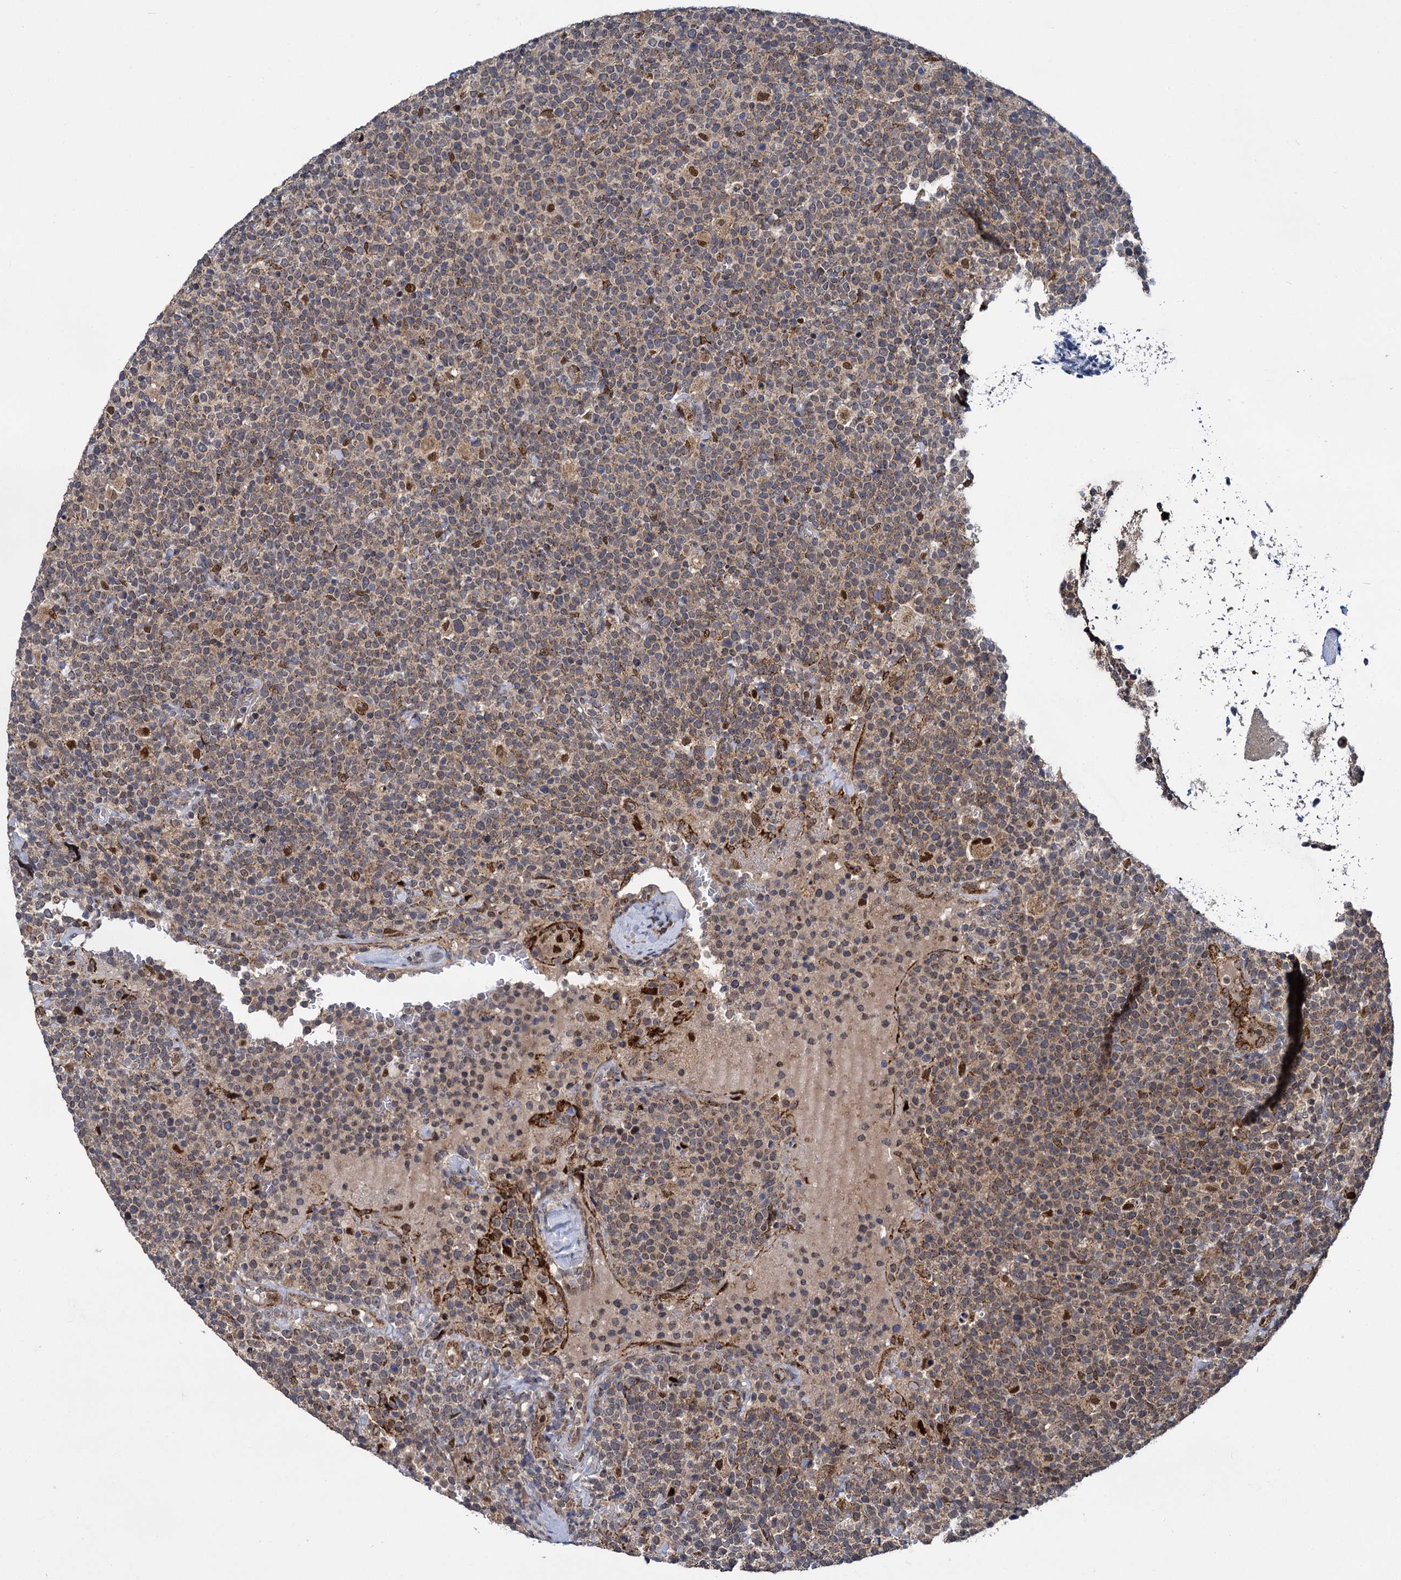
{"staining": {"intensity": "negative", "quantity": "none", "location": "none"}, "tissue": "lymphoma", "cell_type": "Tumor cells", "image_type": "cancer", "snomed": [{"axis": "morphology", "description": "Malignant lymphoma, non-Hodgkin's type, High grade"}, {"axis": "topography", "description": "Lymph node"}], "caption": "DAB (3,3'-diaminobenzidine) immunohistochemical staining of human lymphoma shows no significant positivity in tumor cells. (Stains: DAB IHC with hematoxylin counter stain, Microscopy: brightfield microscopy at high magnification).", "gene": "GAL3ST4", "patient": {"sex": "male", "age": 61}}